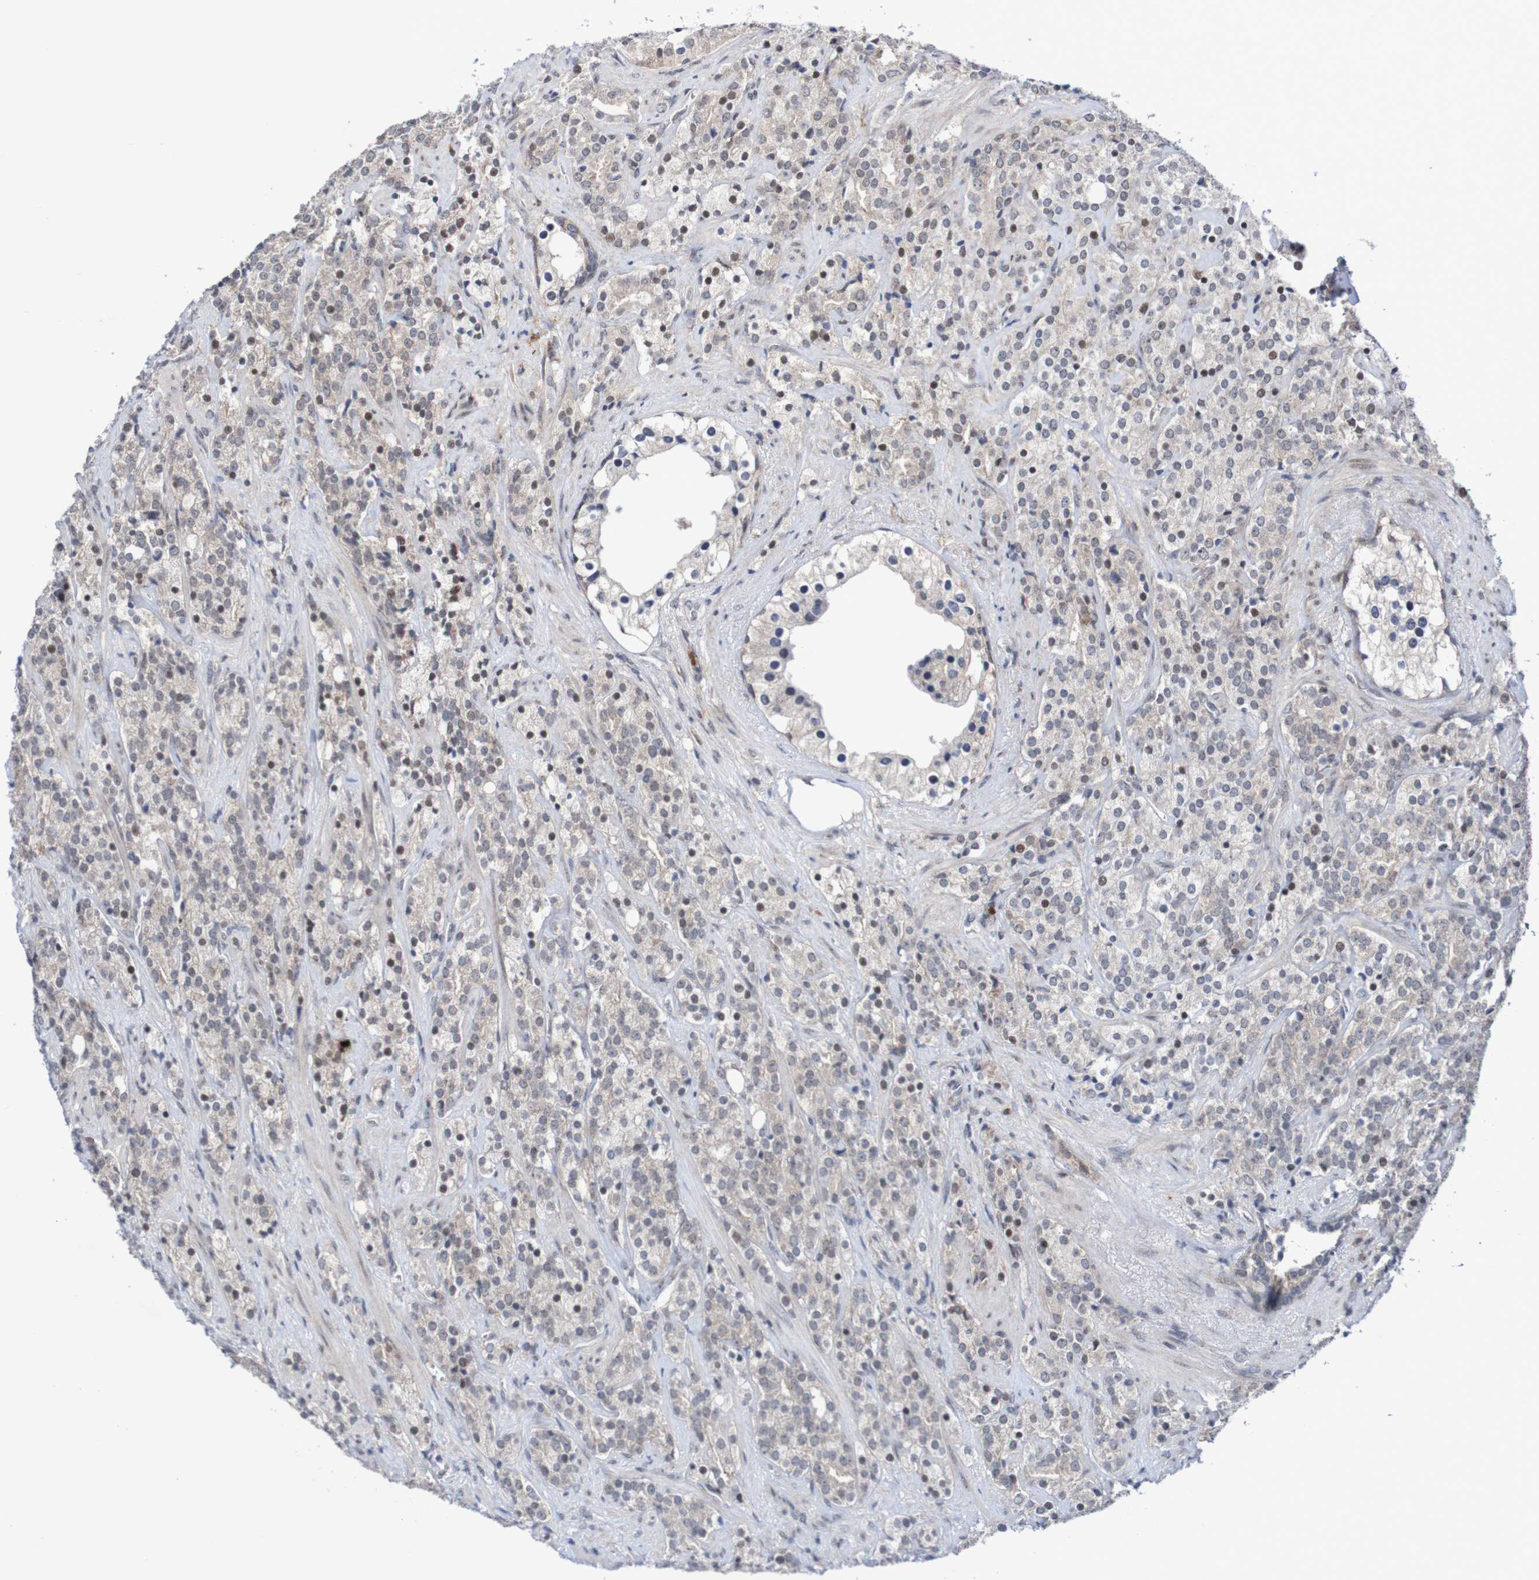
{"staining": {"intensity": "weak", "quantity": ">75%", "location": "cytoplasmic/membranous"}, "tissue": "prostate cancer", "cell_type": "Tumor cells", "image_type": "cancer", "snomed": [{"axis": "morphology", "description": "Adenocarcinoma, High grade"}, {"axis": "topography", "description": "Prostate"}], "caption": "Human prostate cancer (high-grade adenocarcinoma) stained for a protein (brown) reveals weak cytoplasmic/membranous positive expression in about >75% of tumor cells.", "gene": "ITLN1", "patient": {"sex": "male", "age": 71}}